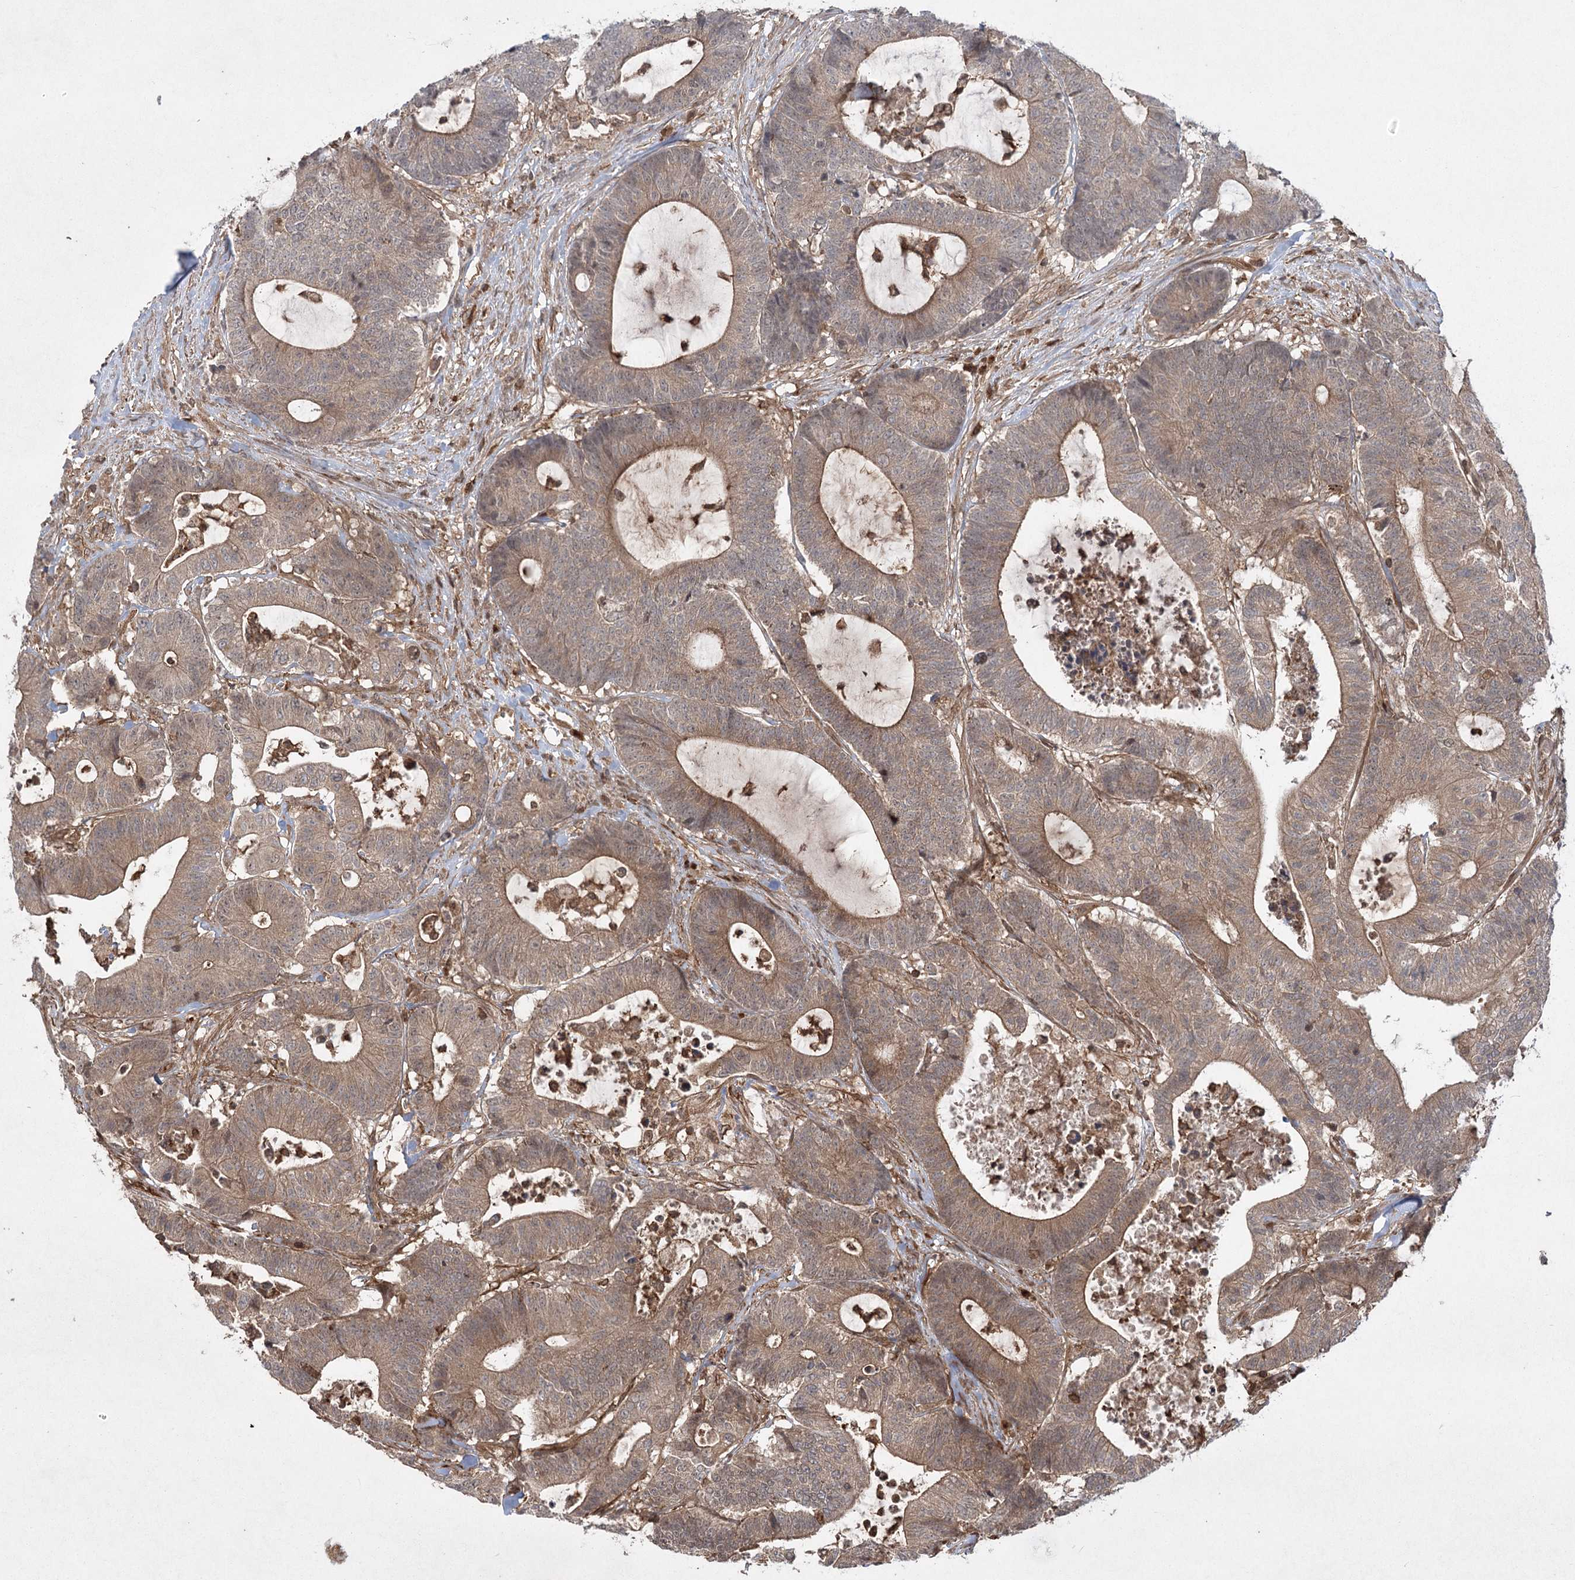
{"staining": {"intensity": "moderate", "quantity": ">75%", "location": "cytoplasmic/membranous"}, "tissue": "colorectal cancer", "cell_type": "Tumor cells", "image_type": "cancer", "snomed": [{"axis": "morphology", "description": "Adenocarcinoma, NOS"}, {"axis": "topography", "description": "Colon"}], "caption": "Protein staining exhibits moderate cytoplasmic/membranous staining in approximately >75% of tumor cells in adenocarcinoma (colorectal).", "gene": "MDFIC", "patient": {"sex": "female", "age": 84}}